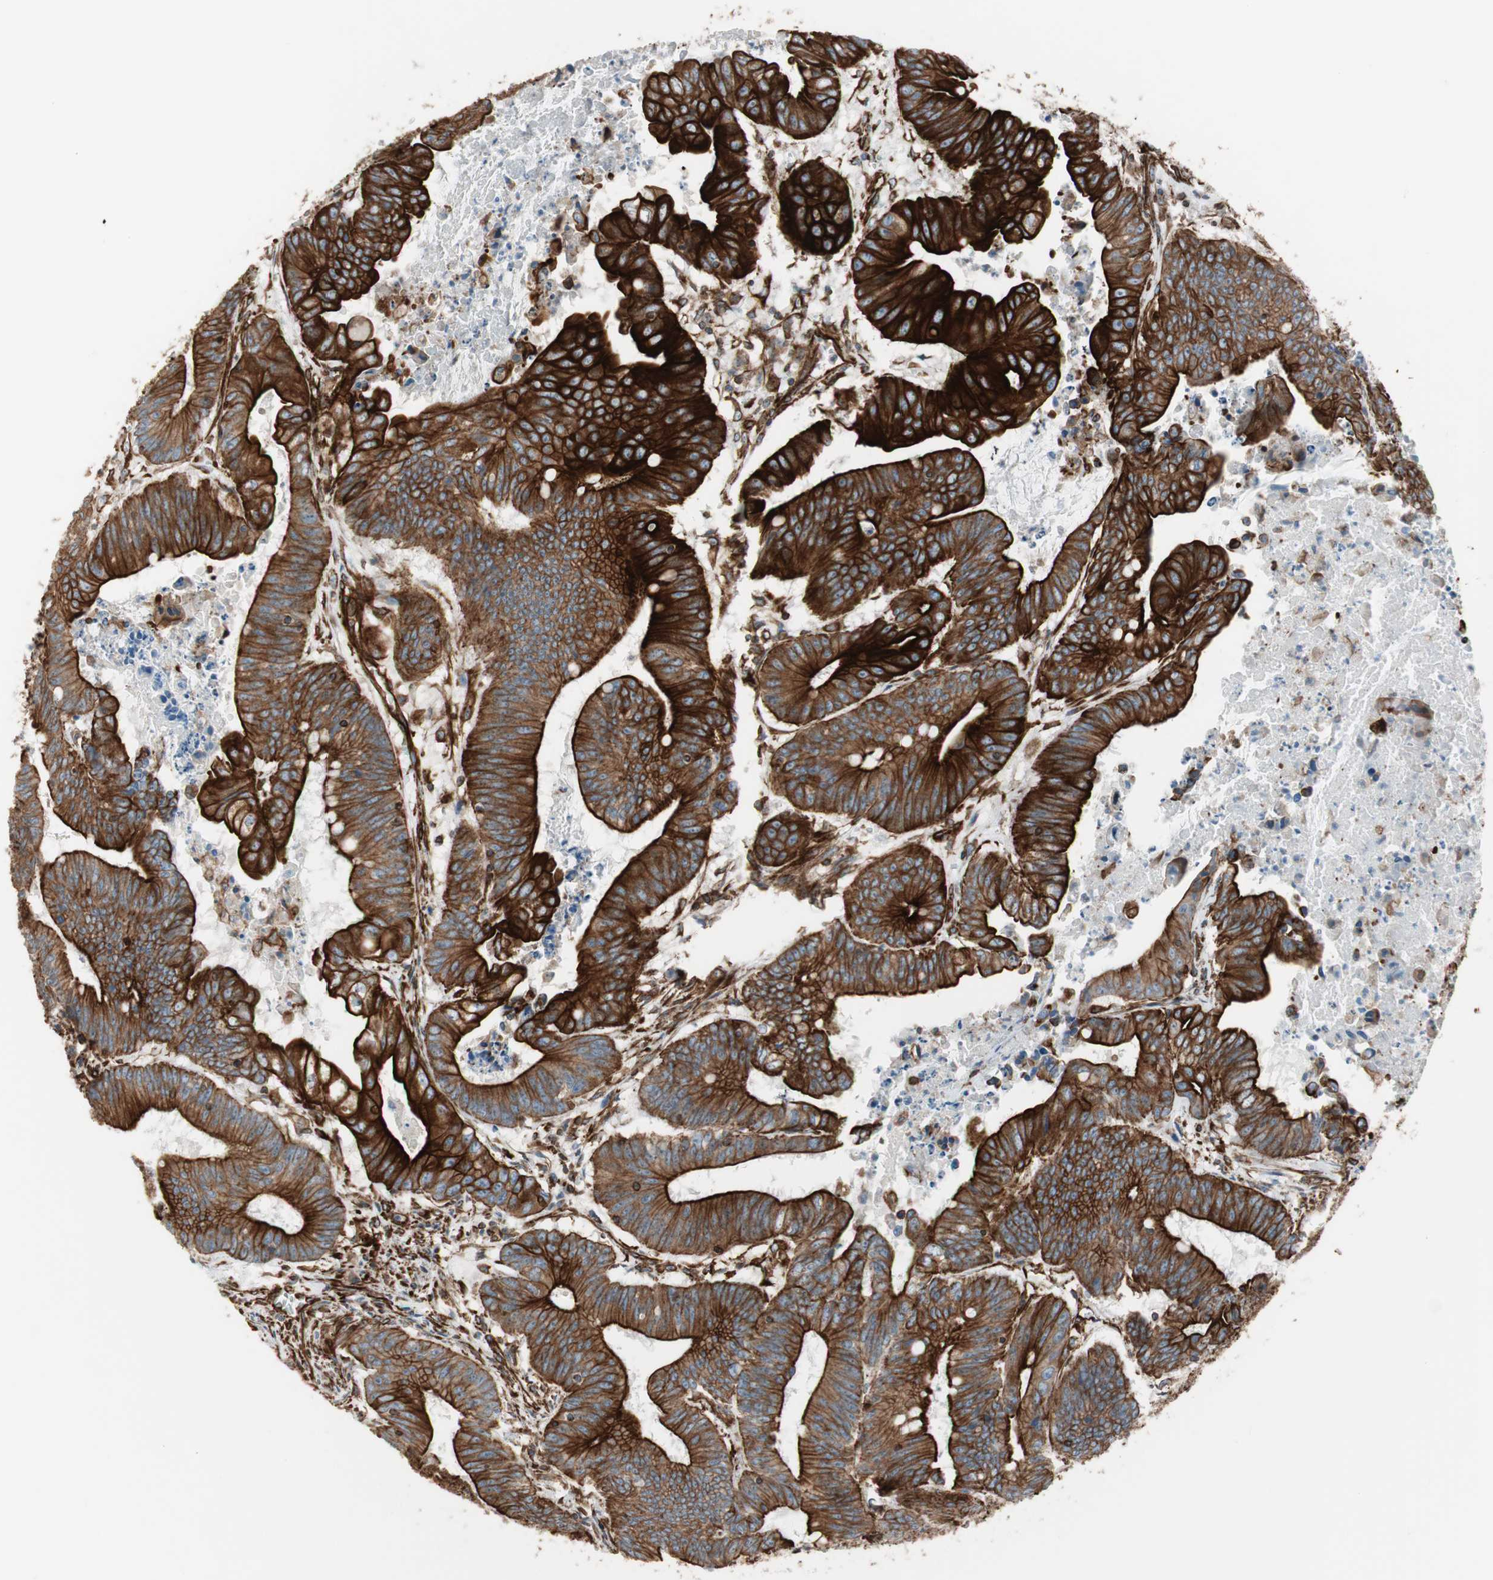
{"staining": {"intensity": "strong", "quantity": ">75%", "location": "cytoplasmic/membranous"}, "tissue": "colorectal cancer", "cell_type": "Tumor cells", "image_type": "cancer", "snomed": [{"axis": "morphology", "description": "Adenocarcinoma, NOS"}, {"axis": "topography", "description": "Colon"}], "caption": "Brown immunohistochemical staining in adenocarcinoma (colorectal) reveals strong cytoplasmic/membranous positivity in about >75% of tumor cells.", "gene": "TCTA", "patient": {"sex": "male", "age": 45}}